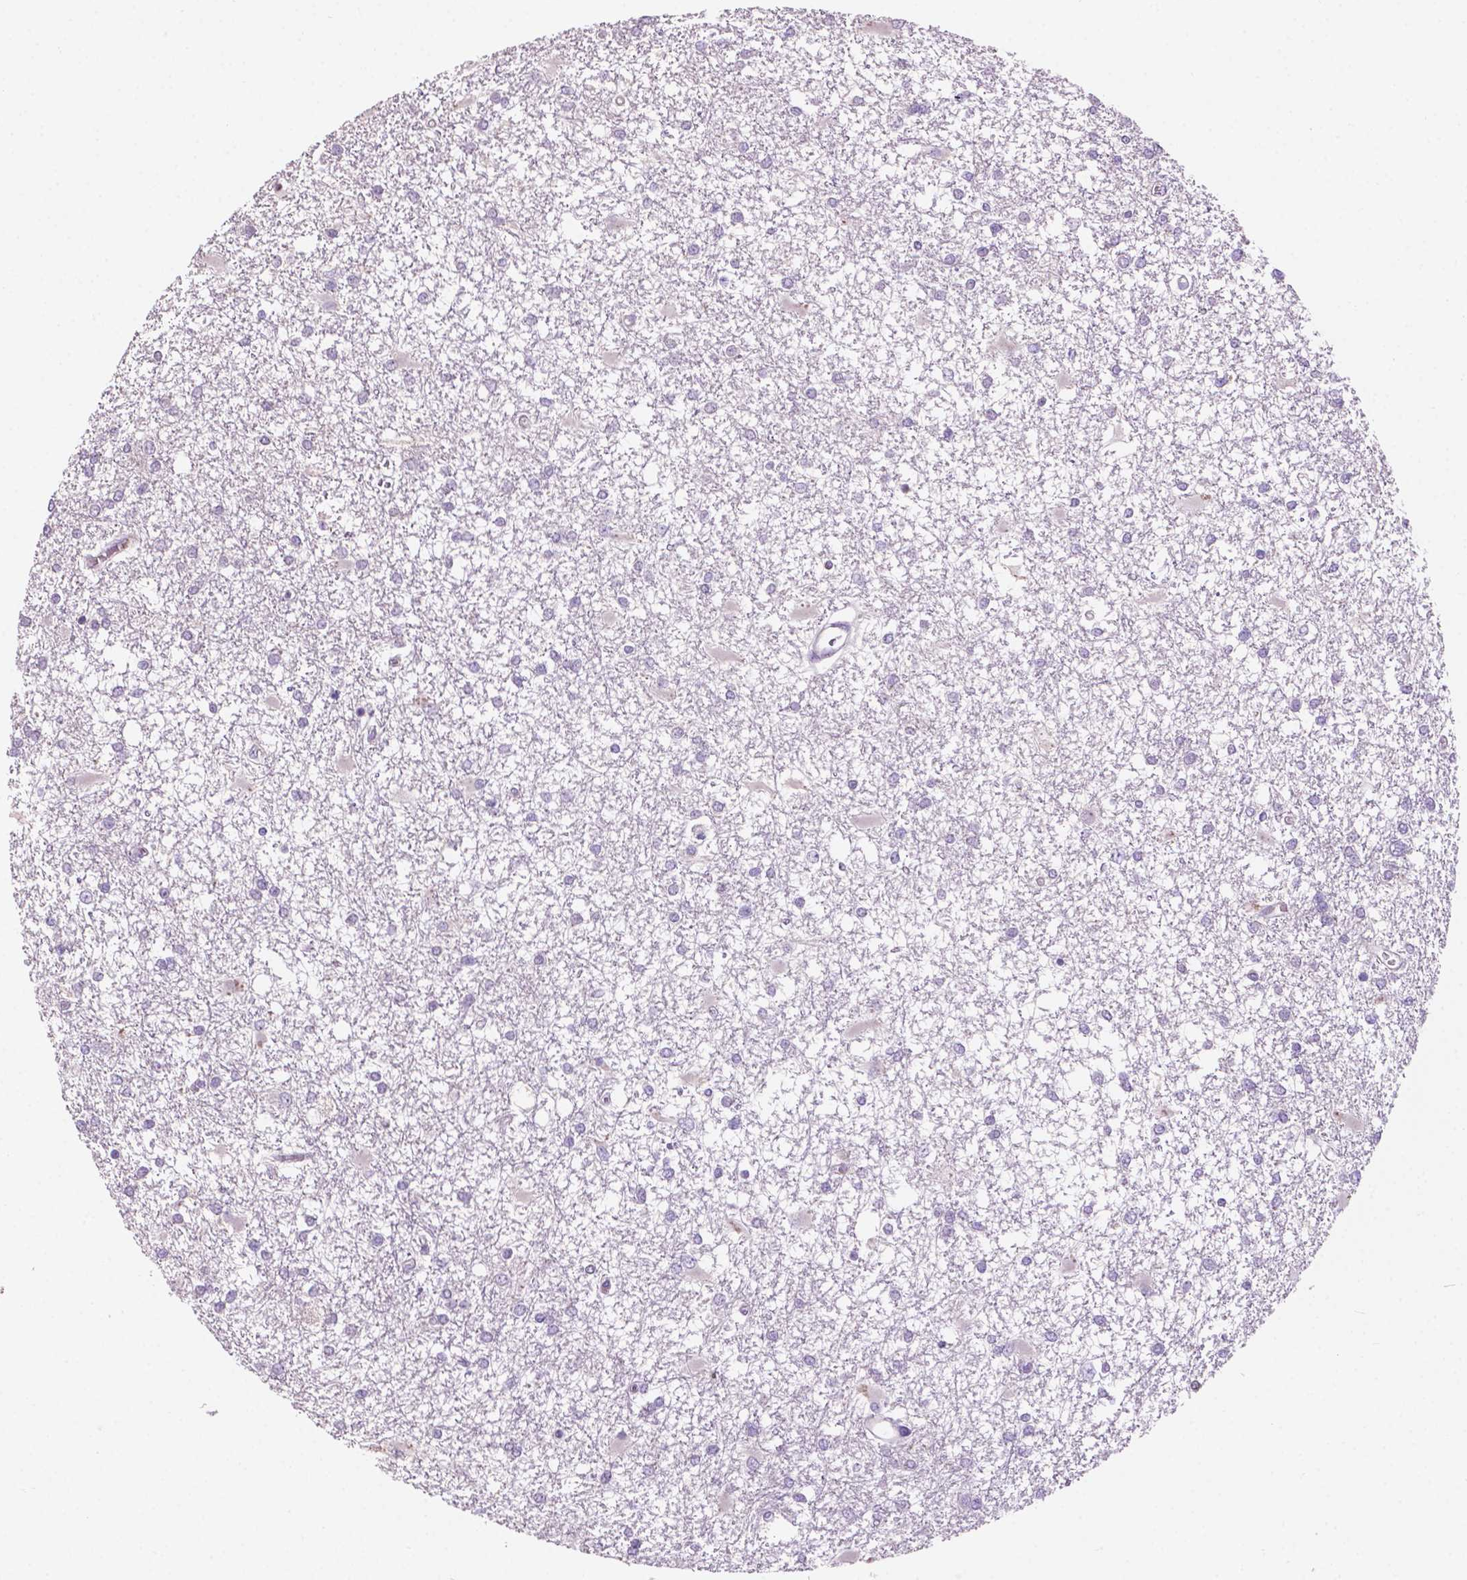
{"staining": {"intensity": "negative", "quantity": "none", "location": "none"}, "tissue": "glioma", "cell_type": "Tumor cells", "image_type": "cancer", "snomed": [{"axis": "morphology", "description": "Glioma, malignant, High grade"}, {"axis": "topography", "description": "Cerebral cortex"}], "caption": "Immunohistochemistry (IHC) of malignant glioma (high-grade) exhibits no positivity in tumor cells.", "gene": "SBSN", "patient": {"sex": "male", "age": 79}}